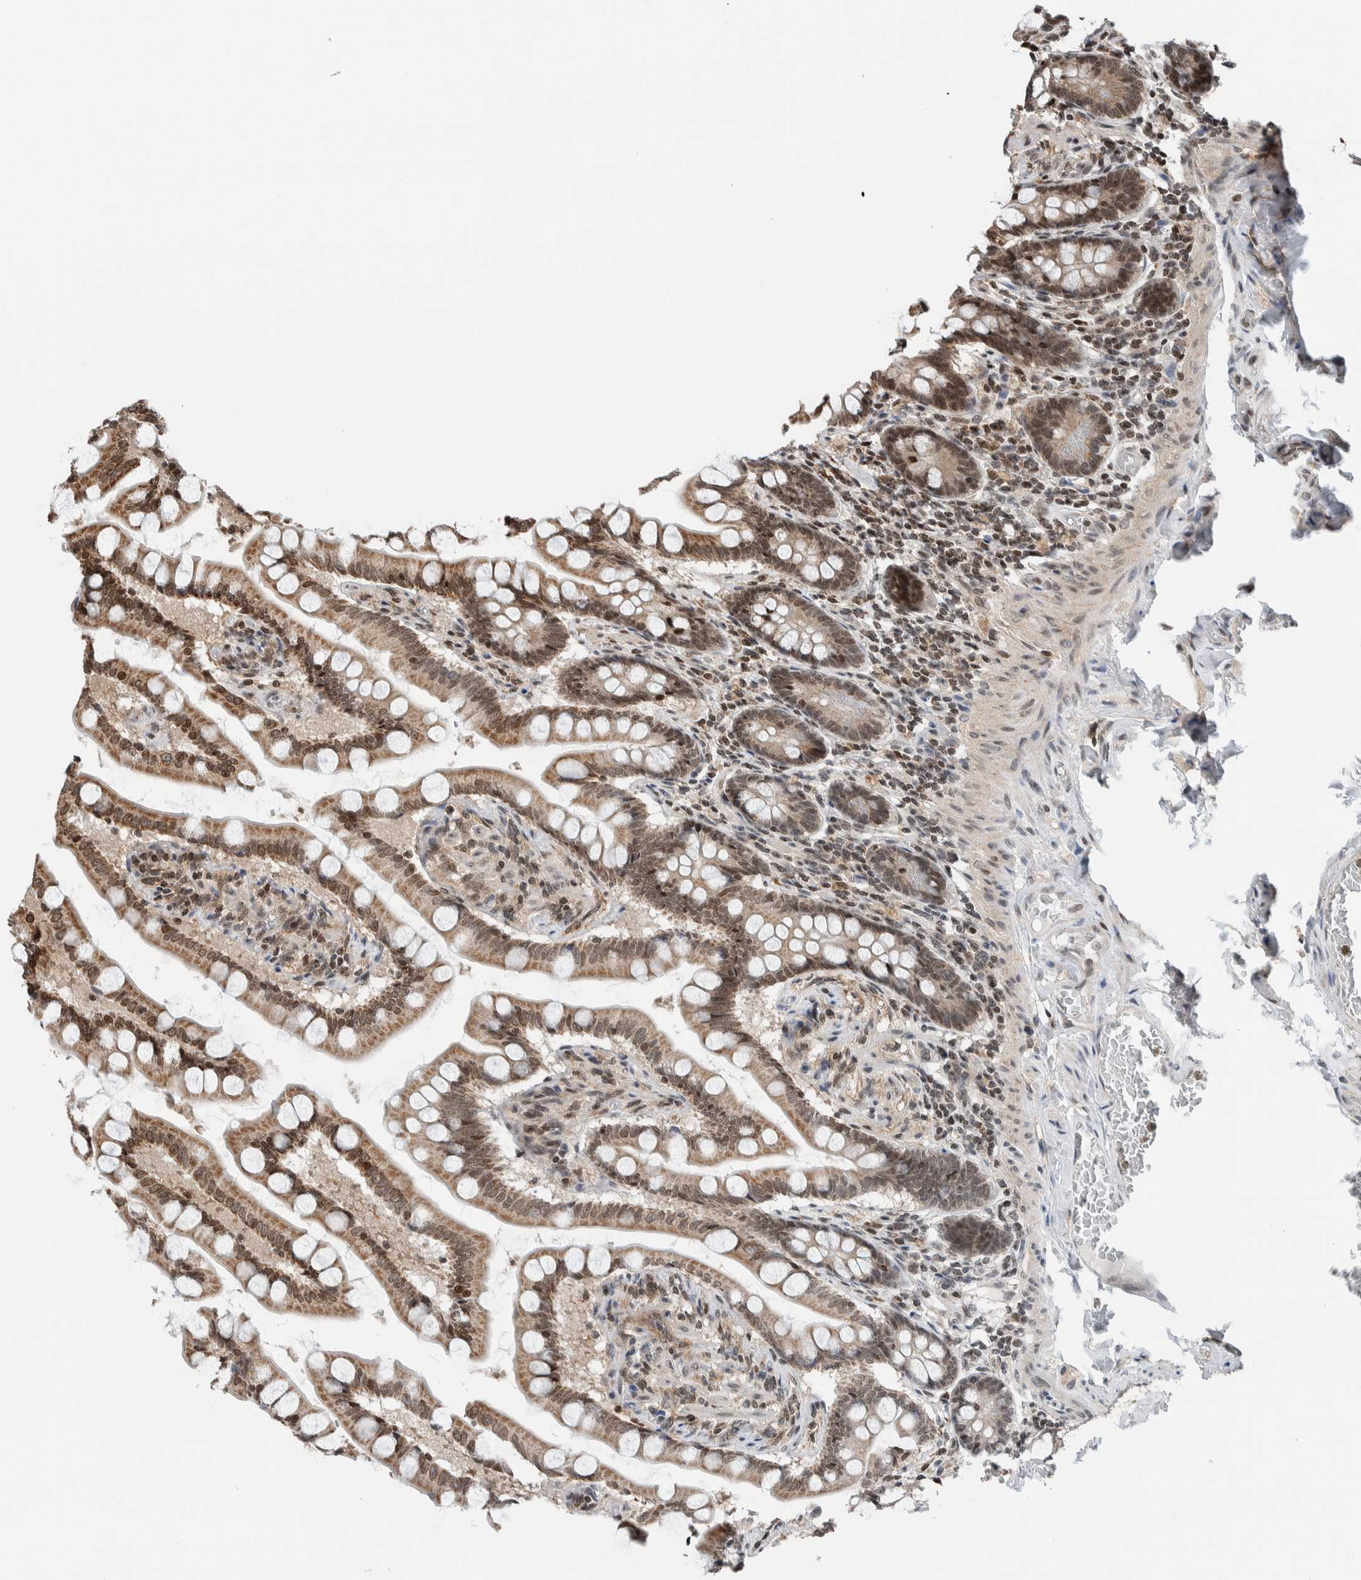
{"staining": {"intensity": "moderate", "quantity": ">75%", "location": "cytoplasmic/membranous,nuclear"}, "tissue": "small intestine", "cell_type": "Glandular cells", "image_type": "normal", "snomed": [{"axis": "morphology", "description": "Normal tissue, NOS"}, {"axis": "topography", "description": "Small intestine"}], "caption": "A brown stain labels moderate cytoplasmic/membranous,nuclear expression of a protein in glandular cells of normal human small intestine. Nuclei are stained in blue.", "gene": "NPLOC4", "patient": {"sex": "male", "age": 41}}